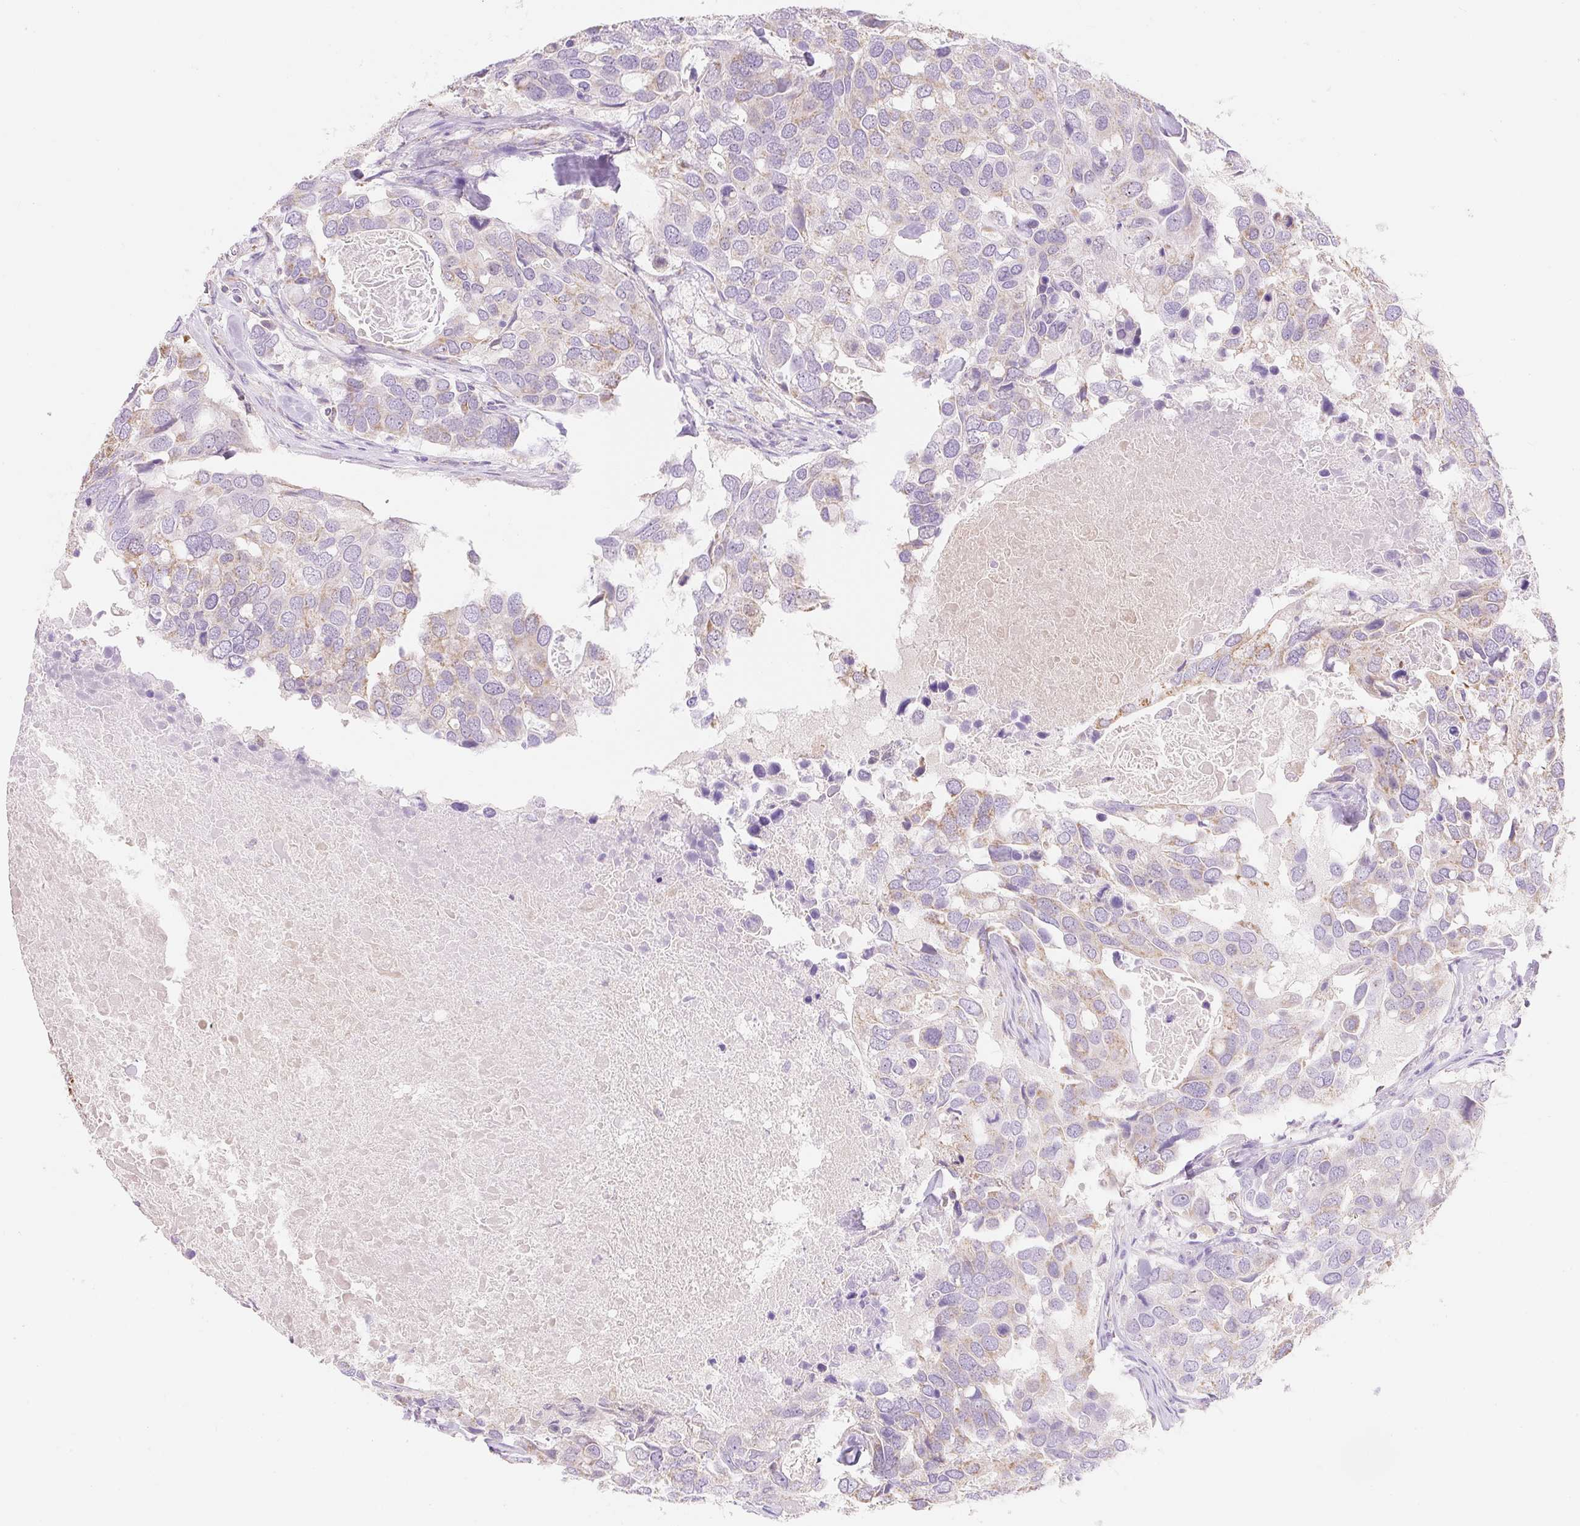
{"staining": {"intensity": "weak", "quantity": "<25%", "location": "cytoplasmic/membranous"}, "tissue": "breast cancer", "cell_type": "Tumor cells", "image_type": "cancer", "snomed": [{"axis": "morphology", "description": "Duct carcinoma"}, {"axis": "topography", "description": "Breast"}], "caption": "DAB immunohistochemical staining of breast intraductal carcinoma shows no significant staining in tumor cells.", "gene": "DHX35", "patient": {"sex": "female", "age": 83}}